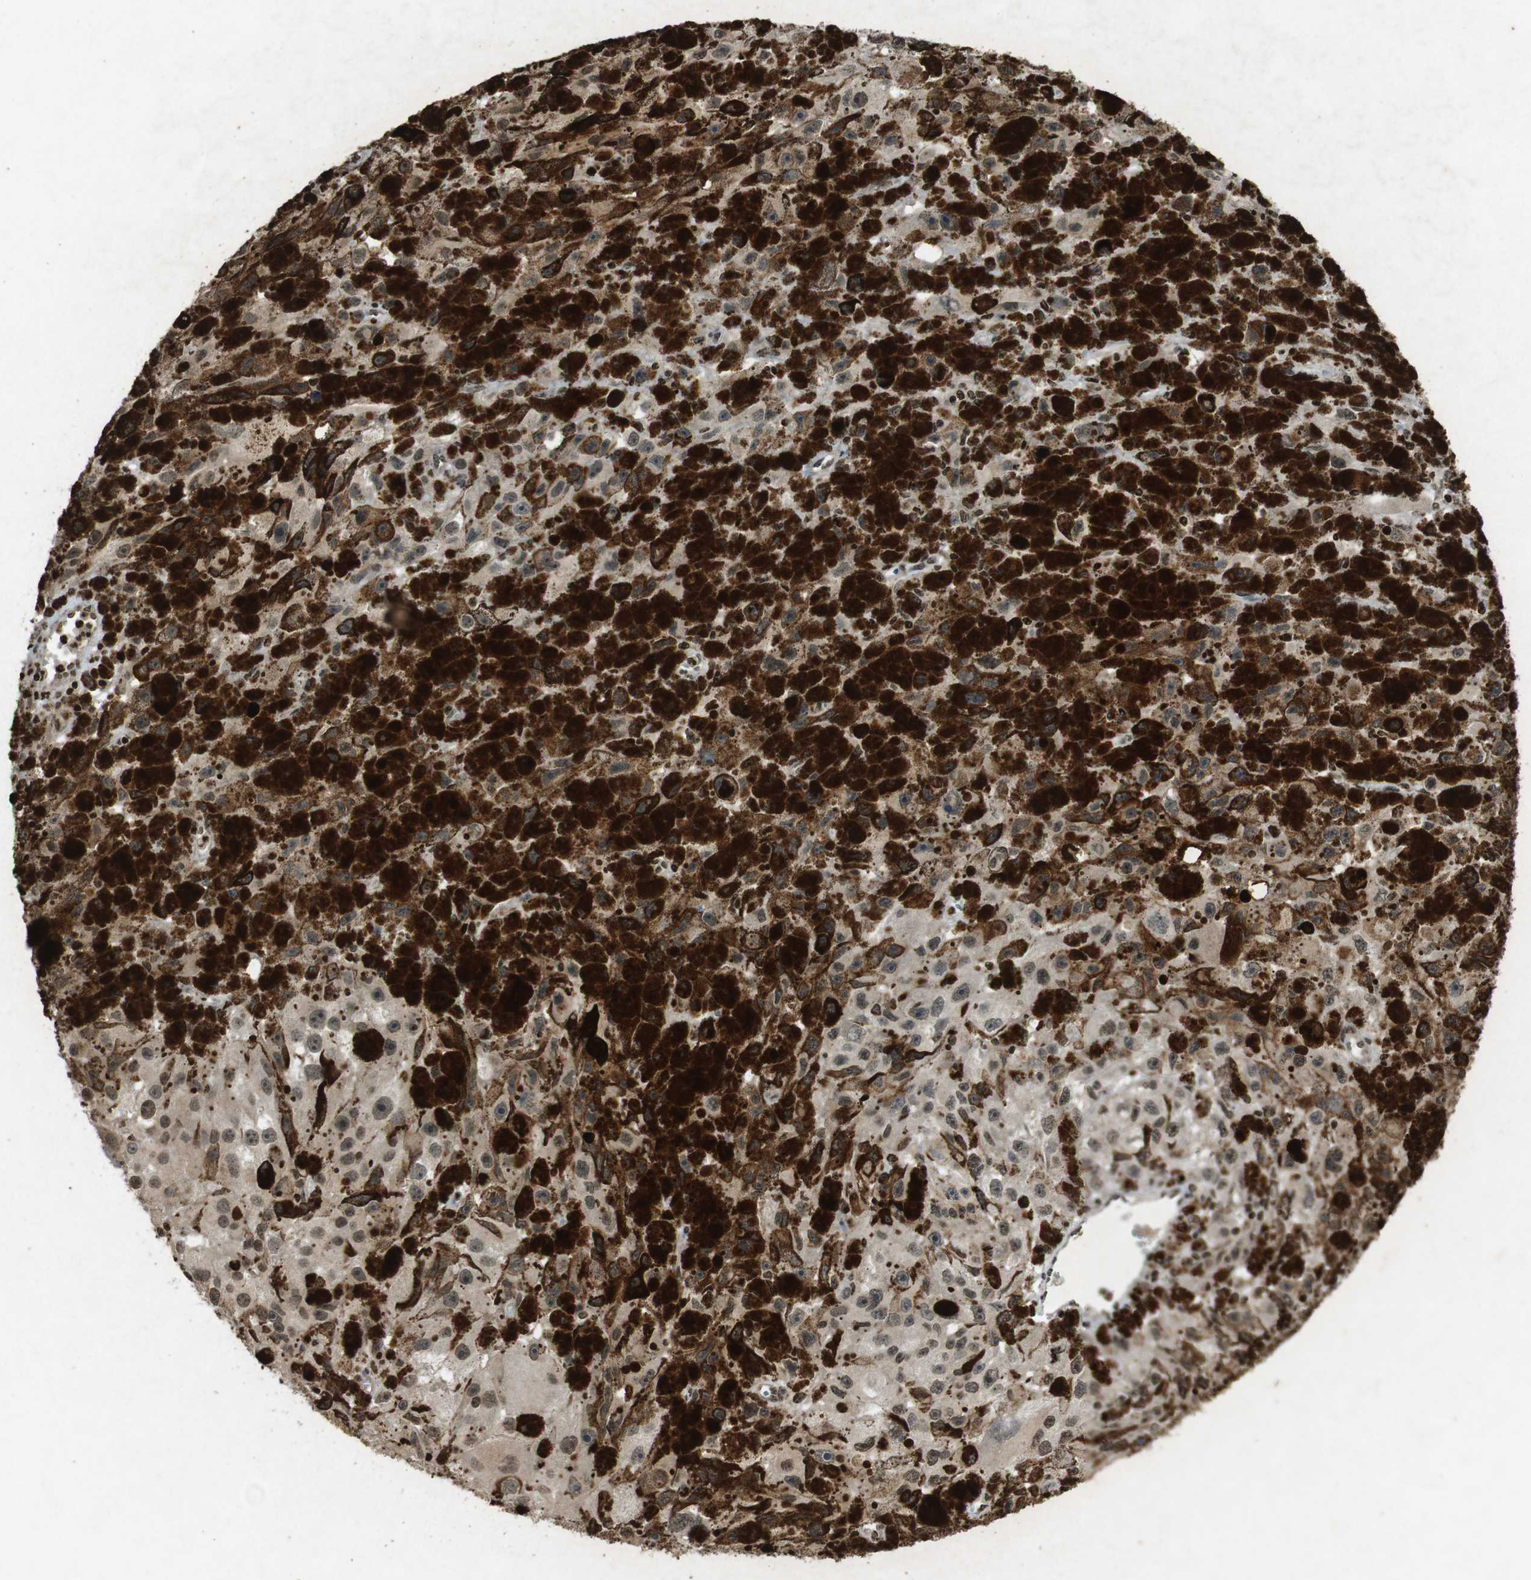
{"staining": {"intensity": "weak", "quantity": ">75%", "location": "nuclear"}, "tissue": "melanoma", "cell_type": "Tumor cells", "image_type": "cancer", "snomed": [{"axis": "morphology", "description": "Malignant melanoma, NOS"}, {"axis": "topography", "description": "Skin"}], "caption": "Immunohistochemical staining of human malignant melanoma exhibits low levels of weak nuclear staining in approximately >75% of tumor cells. The staining was performed using DAB to visualize the protein expression in brown, while the nuclei were stained in blue with hematoxylin (Magnification: 20x).", "gene": "ORC4", "patient": {"sex": "female", "age": 104}}